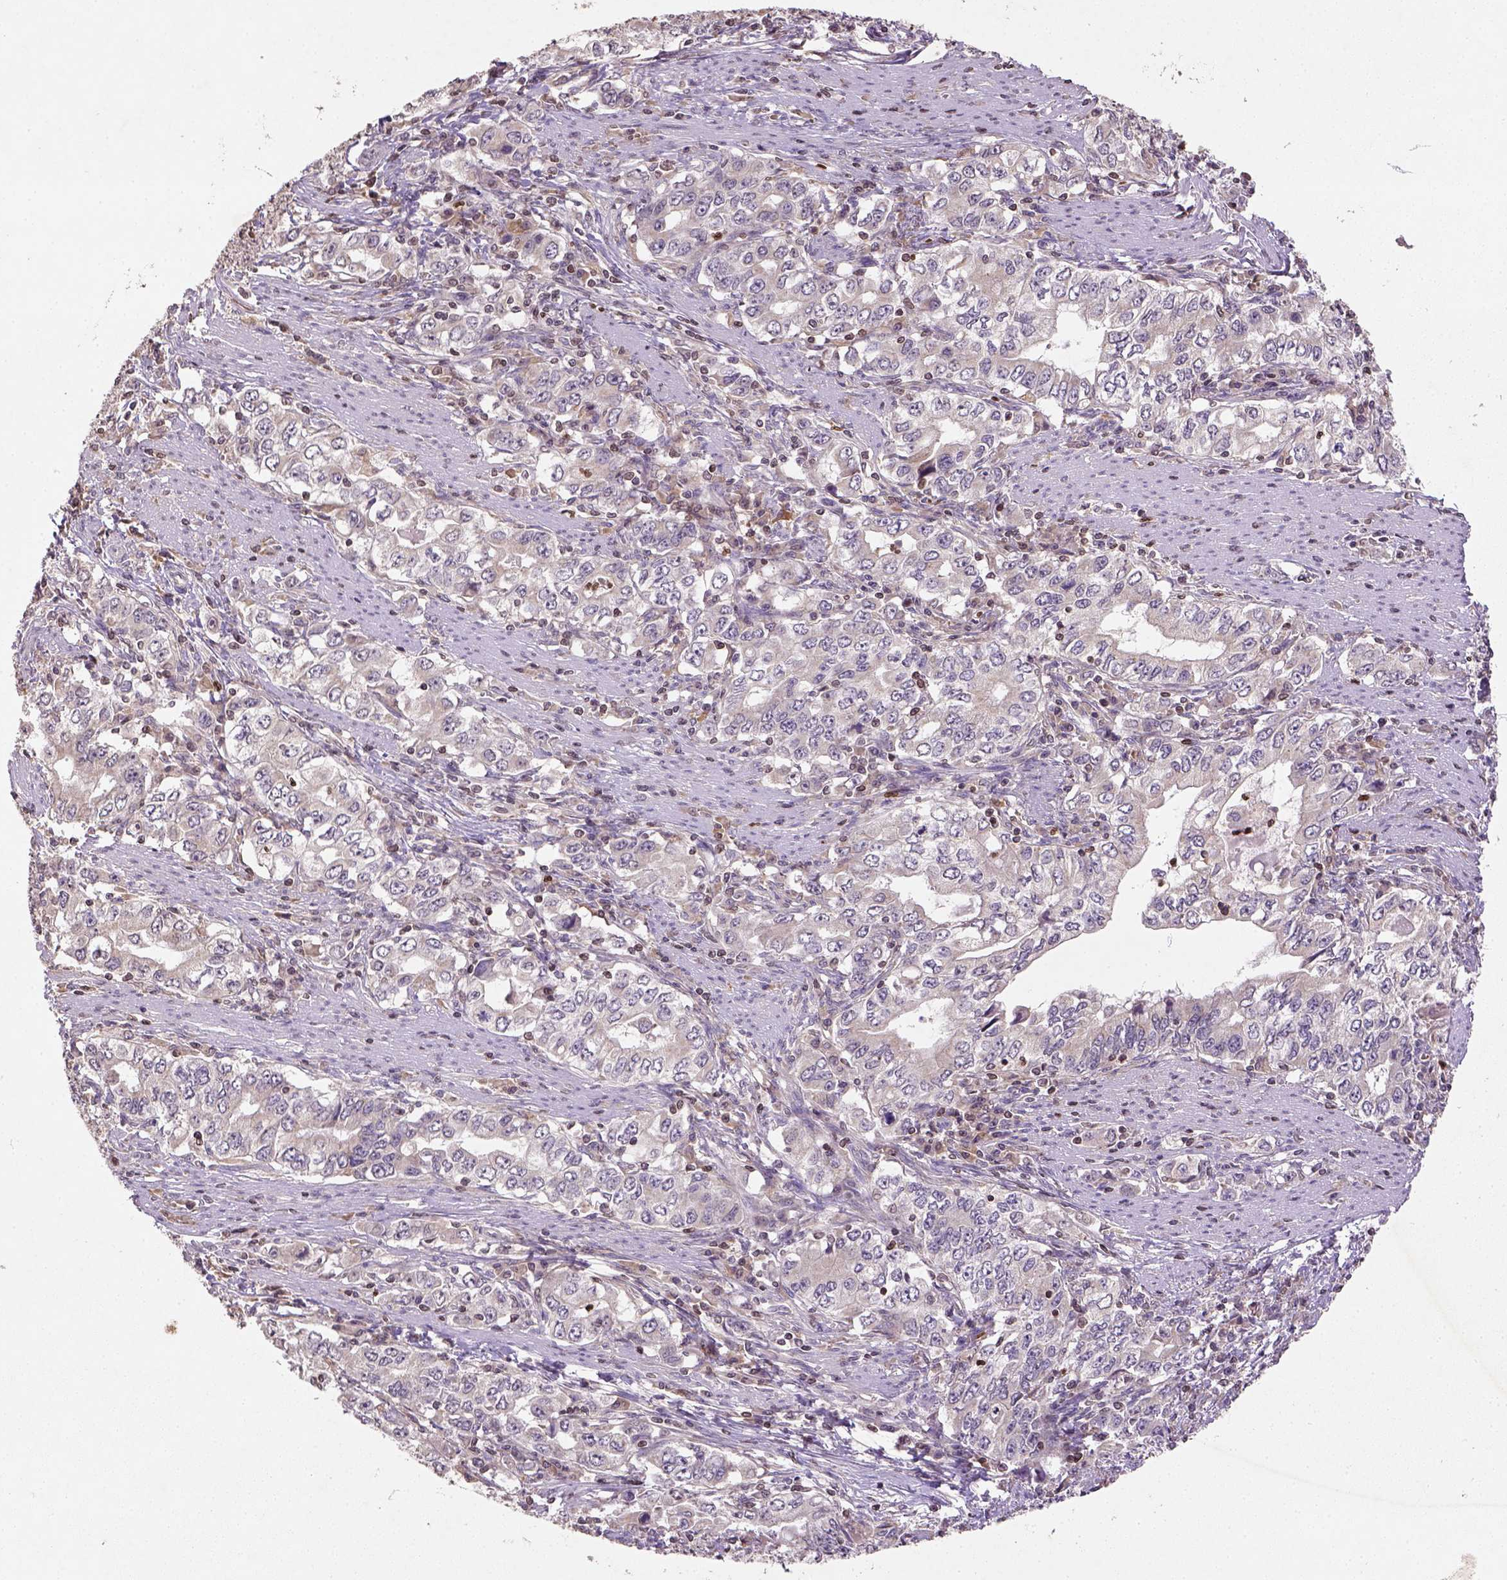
{"staining": {"intensity": "negative", "quantity": "none", "location": "none"}, "tissue": "stomach cancer", "cell_type": "Tumor cells", "image_type": "cancer", "snomed": [{"axis": "morphology", "description": "Adenocarcinoma, NOS"}, {"axis": "topography", "description": "Stomach, lower"}], "caption": "Immunohistochemistry (IHC) histopathology image of neoplastic tissue: stomach adenocarcinoma stained with DAB exhibits no significant protein staining in tumor cells. (DAB (3,3'-diaminobenzidine) immunohistochemistry, high magnification).", "gene": "NUDT3", "patient": {"sex": "female", "age": 72}}